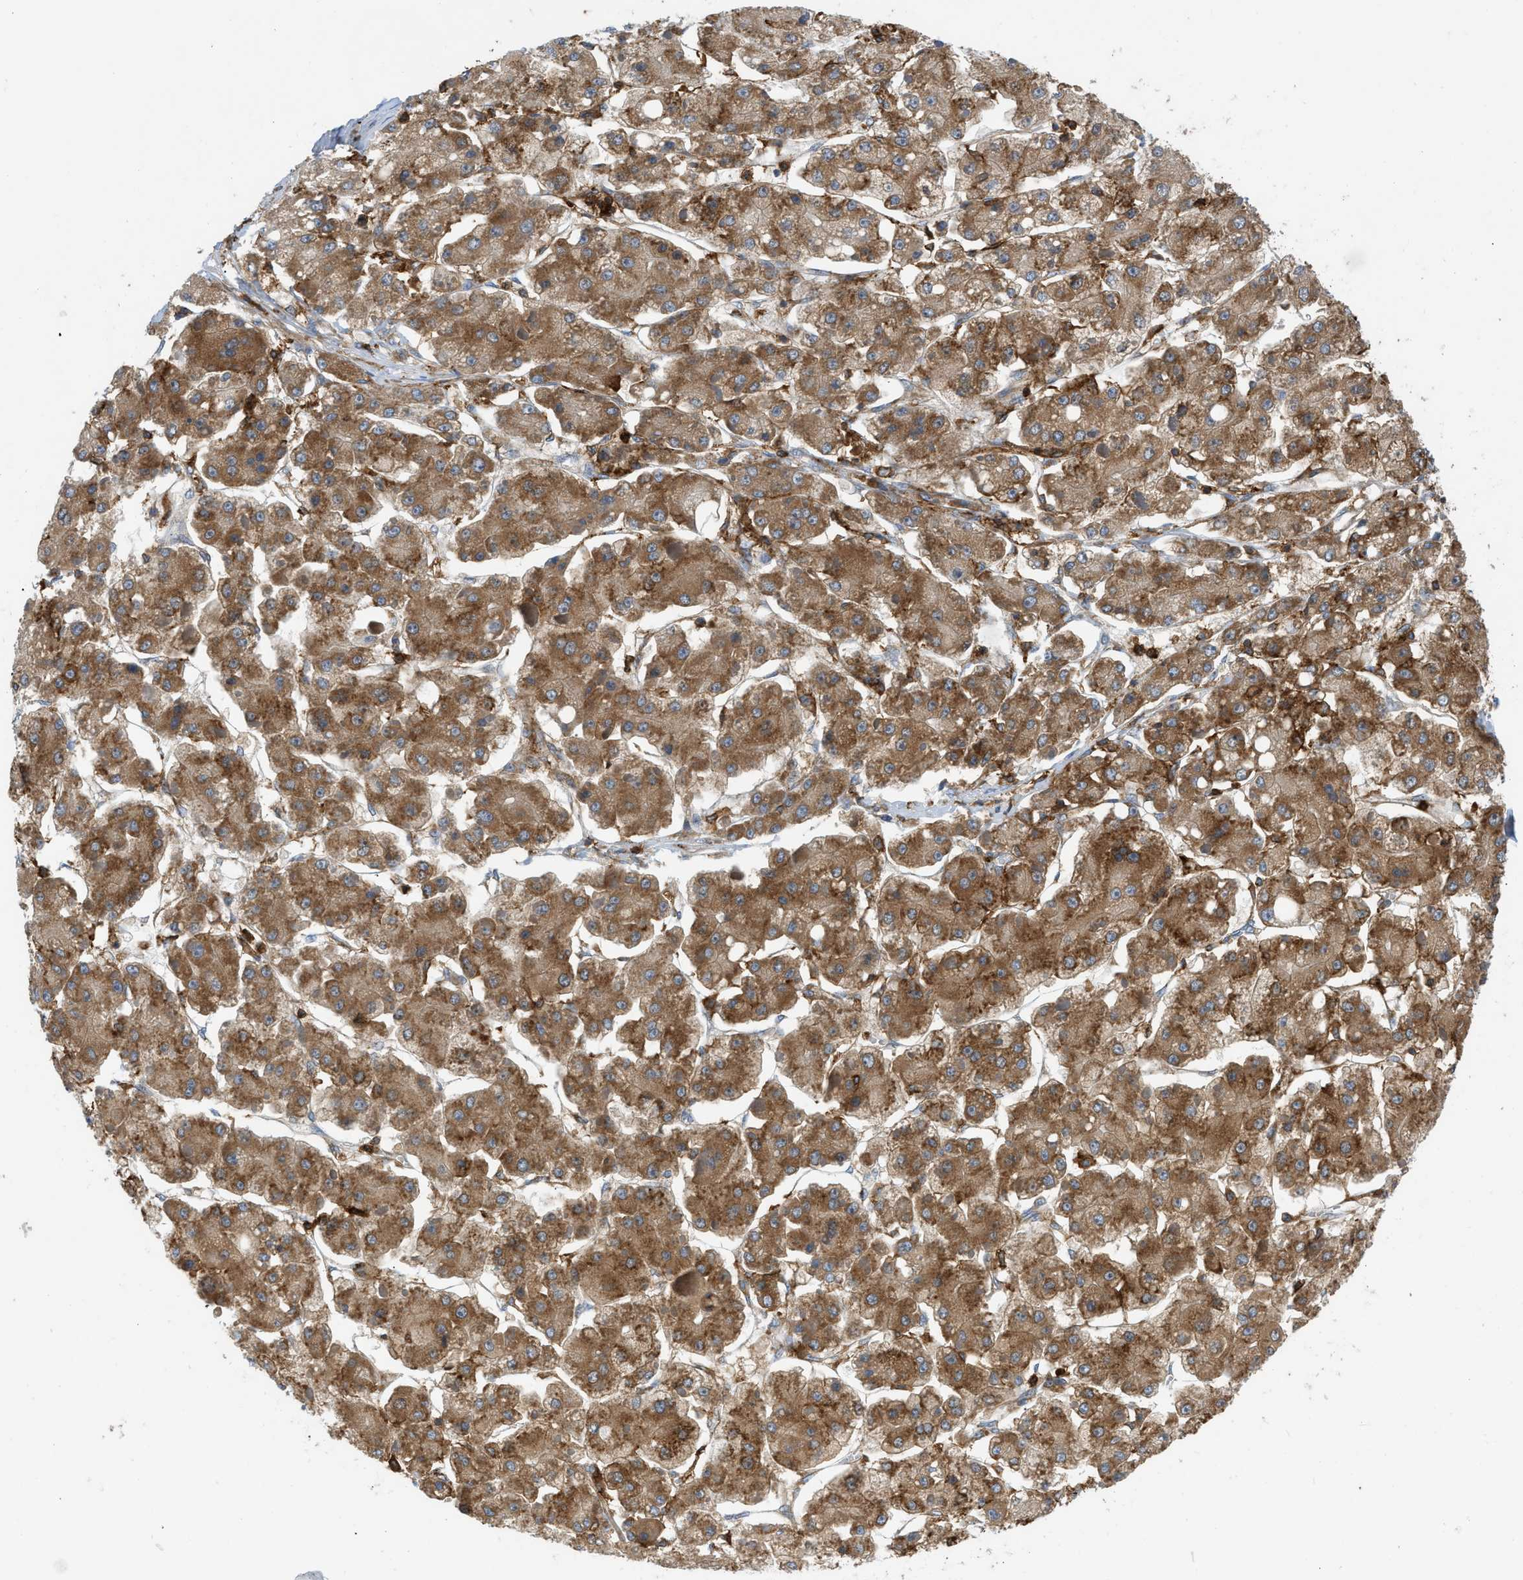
{"staining": {"intensity": "moderate", "quantity": ">75%", "location": "cytoplasmic/membranous"}, "tissue": "liver cancer", "cell_type": "Tumor cells", "image_type": "cancer", "snomed": [{"axis": "morphology", "description": "Carcinoma, Hepatocellular, NOS"}, {"axis": "topography", "description": "Liver"}], "caption": "Liver cancer (hepatocellular carcinoma) tissue reveals moderate cytoplasmic/membranous staining in about >75% of tumor cells, visualized by immunohistochemistry.", "gene": "GPAT4", "patient": {"sex": "female", "age": 73}}